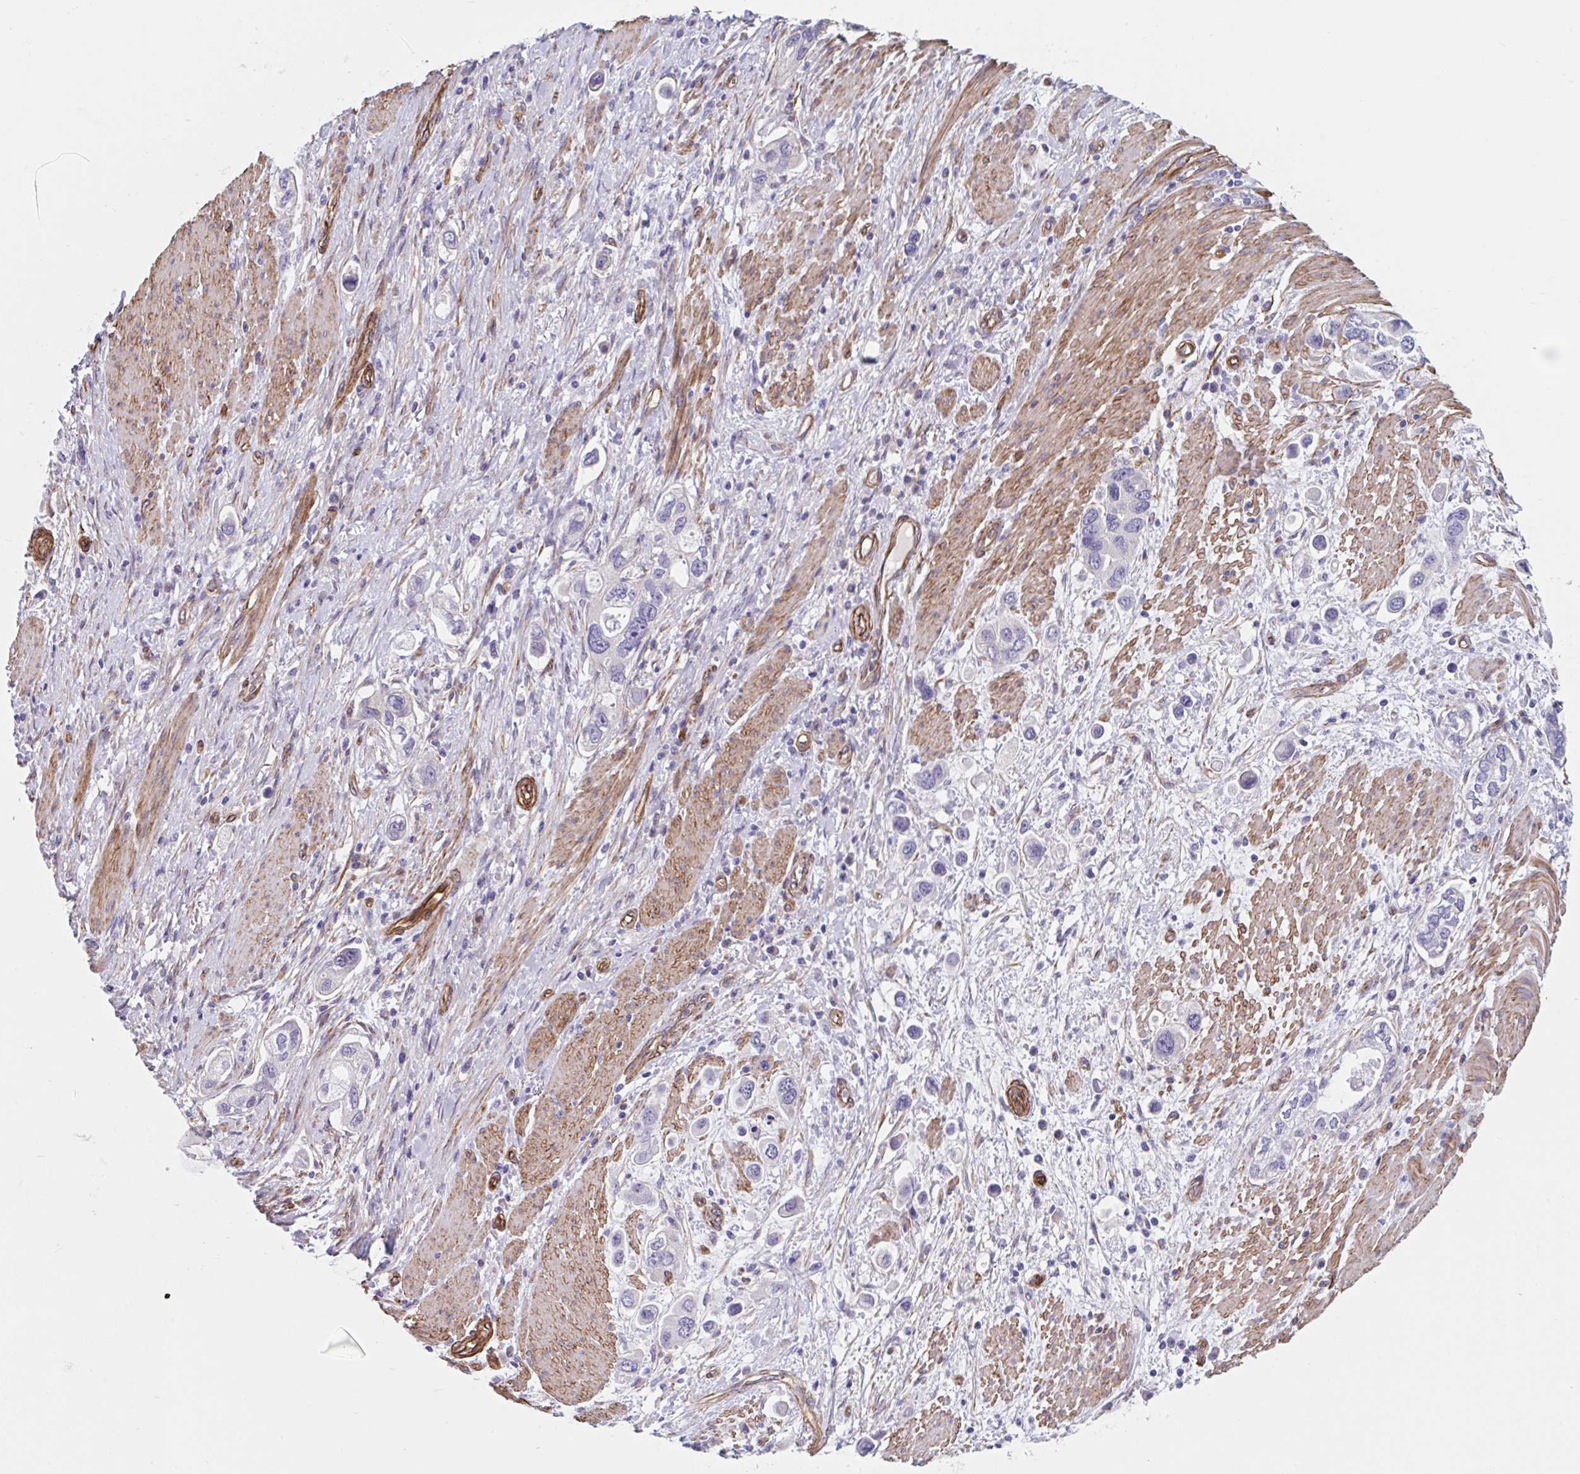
{"staining": {"intensity": "negative", "quantity": "none", "location": "none"}, "tissue": "stomach cancer", "cell_type": "Tumor cells", "image_type": "cancer", "snomed": [{"axis": "morphology", "description": "Adenocarcinoma, NOS"}, {"axis": "topography", "description": "Stomach, lower"}], "caption": "This is an immunohistochemistry photomicrograph of adenocarcinoma (stomach). There is no expression in tumor cells.", "gene": "CITED4", "patient": {"sex": "female", "age": 93}}